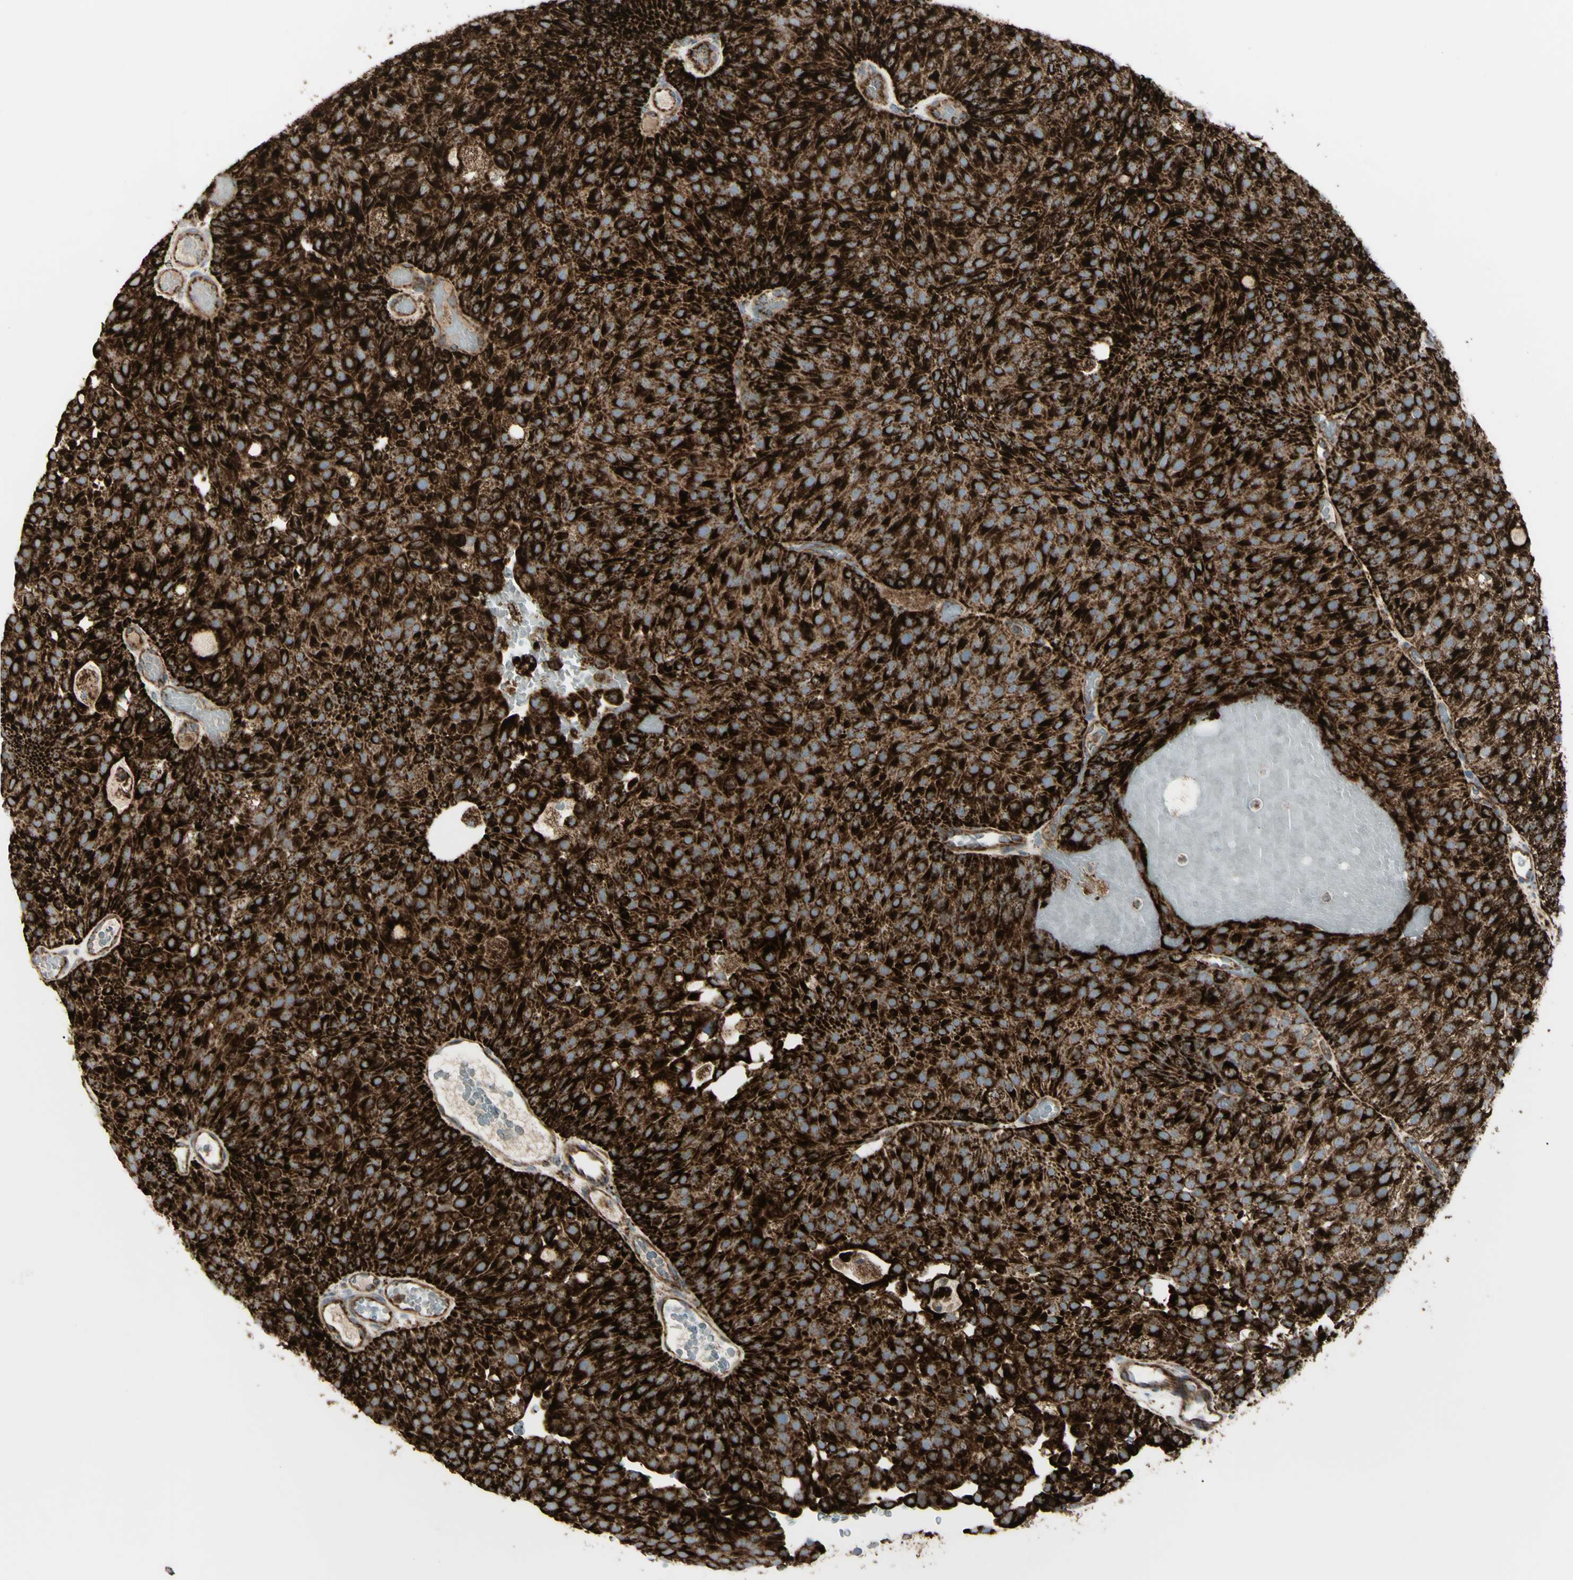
{"staining": {"intensity": "strong", "quantity": ">75%", "location": "cytoplasmic/membranous"}, "tissue": "urothelial cancer", "cell_type": "Tumor cells", "image_type": "cancer", "snomed": [{"axis": "morphology", "description": "Urothelial carcinoma, Low grade"}, {"axis": "topography", "description": "Urinary bladder"}], "caption": "Urothelial cancer stained with a protein marker reveals strong staining in tumor cells.", "gene": "CYB5R1", "patient": {"sex": "male", "age": 78}}